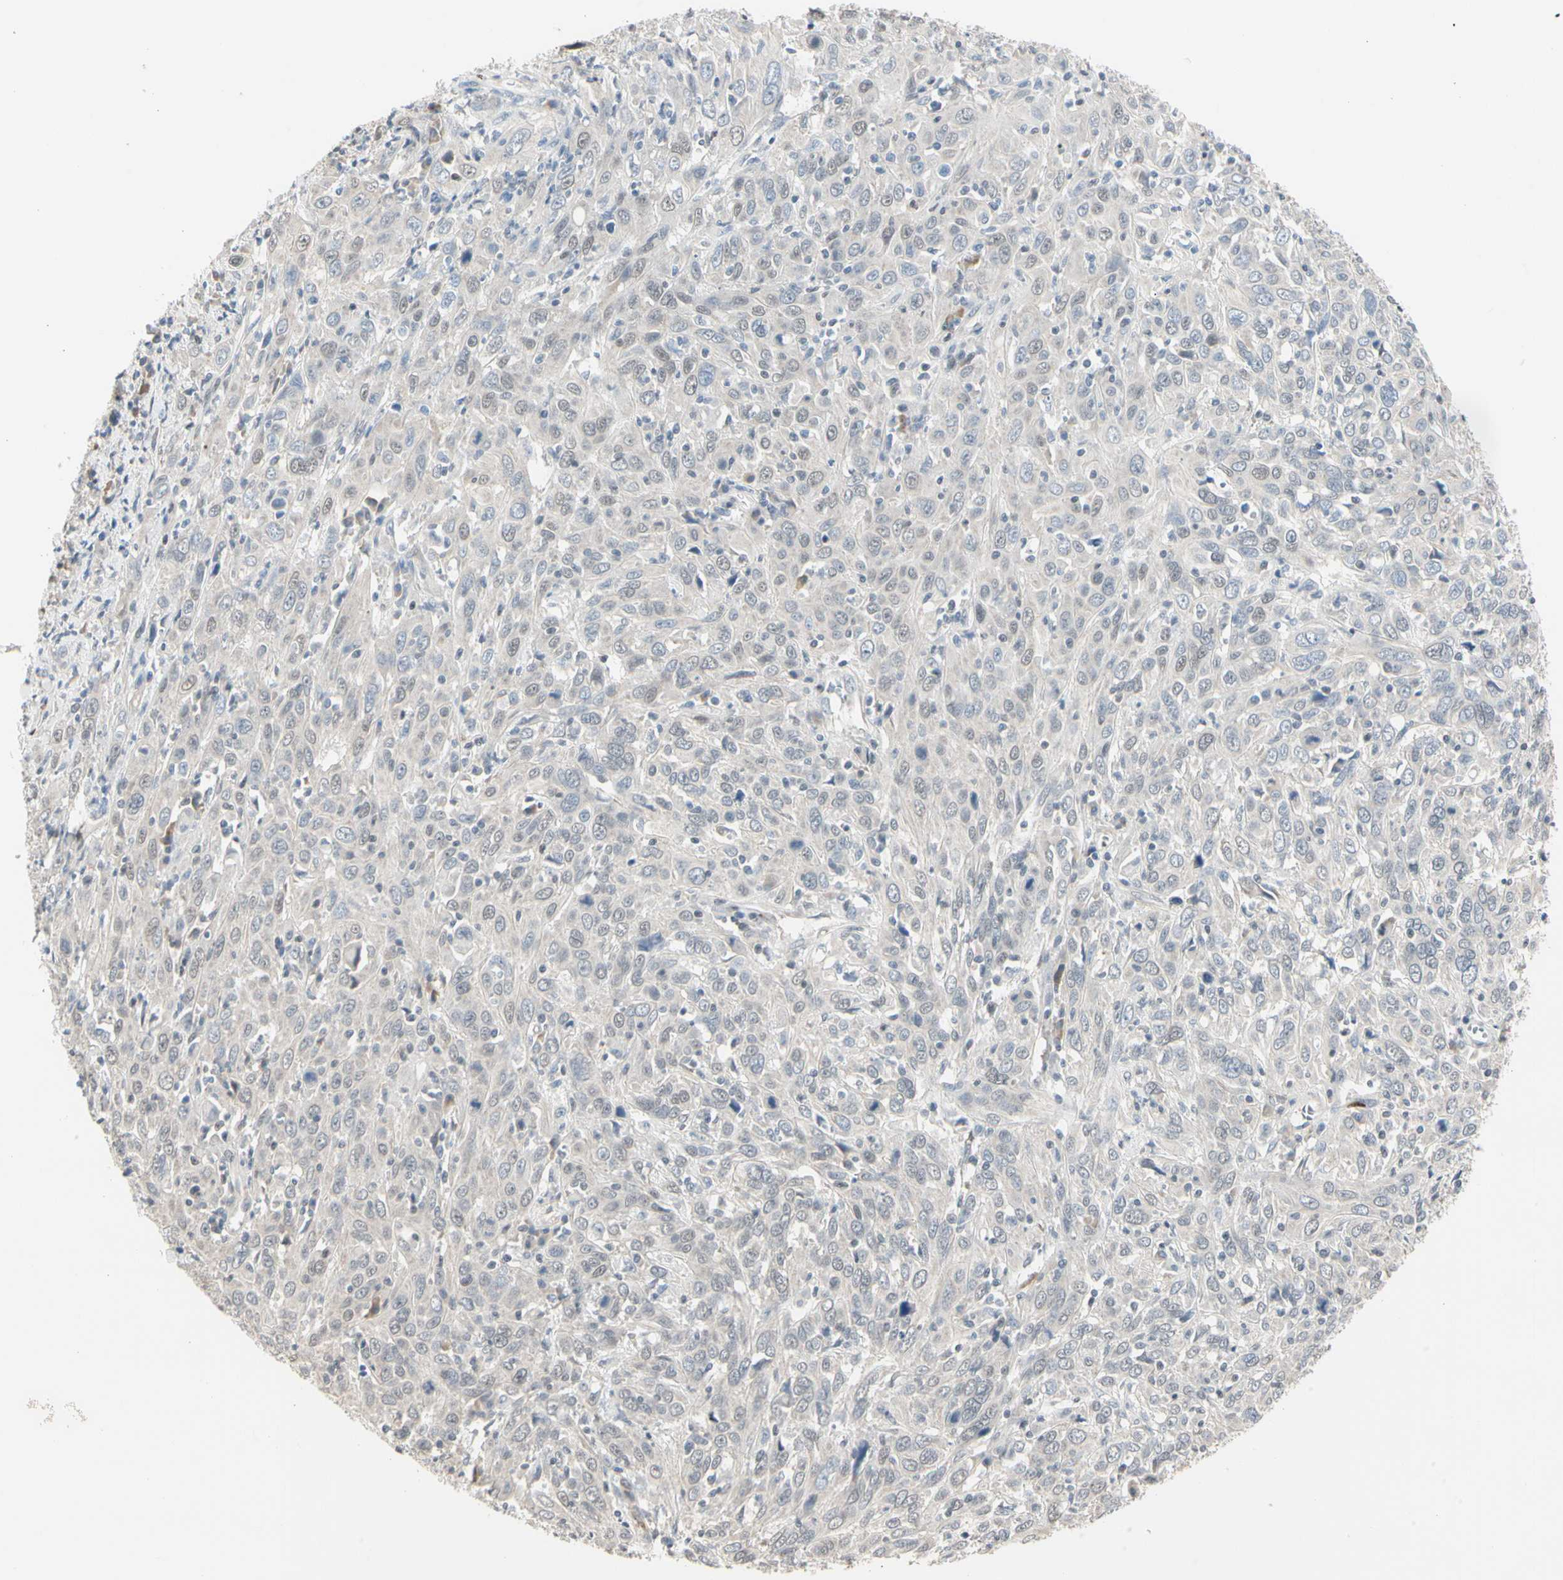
{"staining": {"intensity": "negative", "quantity": "none", "location": "none"}, "tissue": "cervical cancer", "cell_type": "Tumor cells", "image_type": "cancer", "snomed": [{"axis": "morphology", "description": "Squamous cell carcinoma, NOS"}, {"axis": "topography", "description": "Cervix"}], "caption": "Protein analysis of cervical cancer (squamous cell carcinoma) displays no significant positivity in tumor cells.", "gene": "GREM1", "patient": {"sex": "female", "age": 46}}